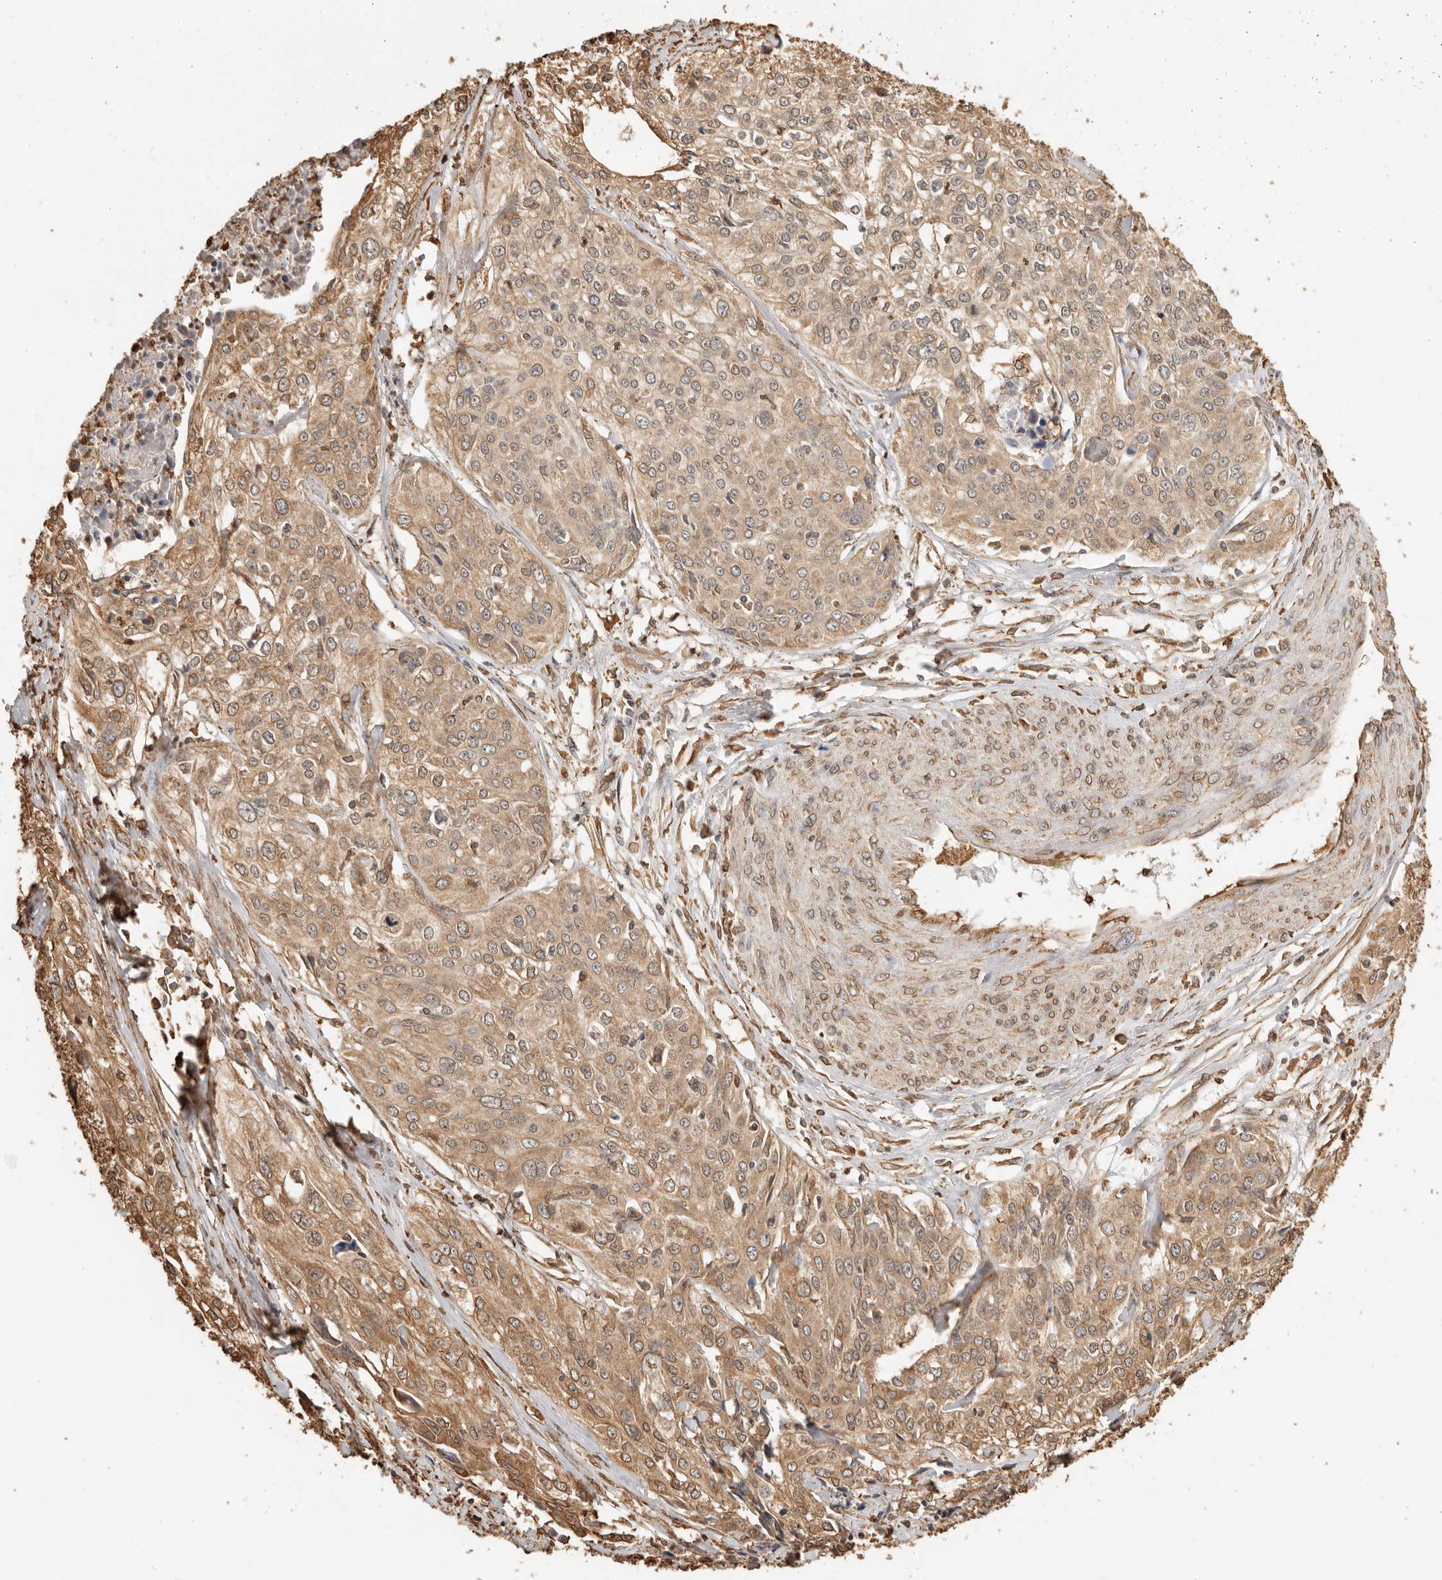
{"staining": {"intensity": "moderate", "quantity": ">75%", "location": "cytoplasmic/membranous"}, "tissue": "cervical cancer", "cell_type": "Tumor cells", "image_type": "cancer", "snomed": [{"axis": "morphology", "description": "Squamous cell carcinoma, NOS"}, {"axis": "topography", "description": "Cervix"}], "caption": "This image demonstrates IHC staining of squamous cell carcinoma (cervical), with medium moderate cytoplasmic/membranous staining in approximately >75% of tumor cells.", "gene": "ARHGEF10L", "patient": {"sex": "female", "age": 31}}